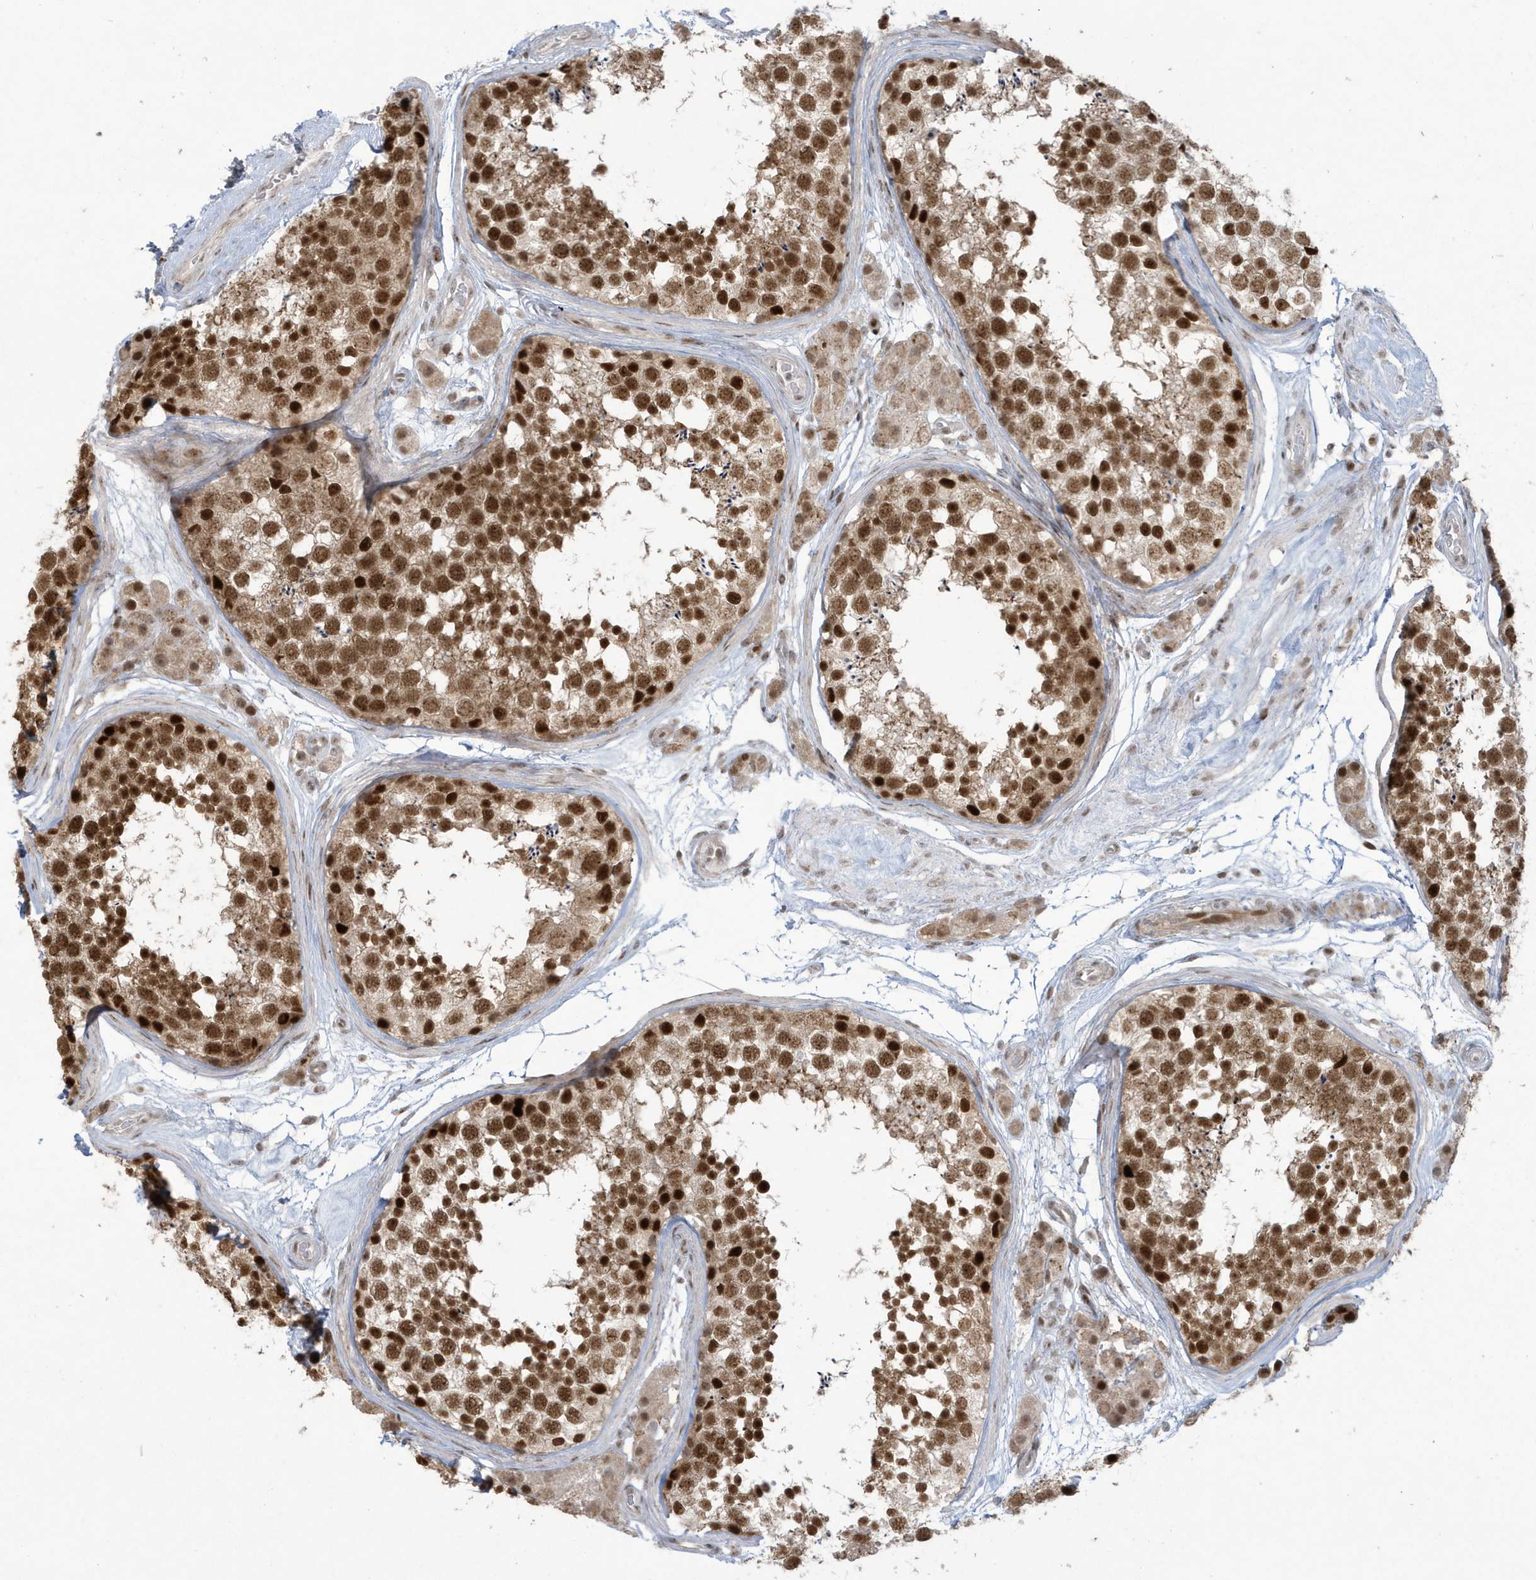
{"staining": {"intensity": "strong", "quantity": ">75%", "location": "cytoplasmic/membranous,nuclear"}, "tissue": "testis", "cell_type": "Cells in seminiferous ducts", "image_type": "normal", "snomed": [{"axis": "morphology", "description": "Normal tissue, NOS"}, {"axis": "topography", "description": "Testis"}], "caption": "A high-resolution image shows immunohistochemistry (IHC) staining of normal testis, which demonstrates strong cytoplasmic/membranous,nuclear expression in approximately >75% of cells in seminiferous ducts.", "gene": "C1orf52", "patient": {"sex": "male", "age": 56}}